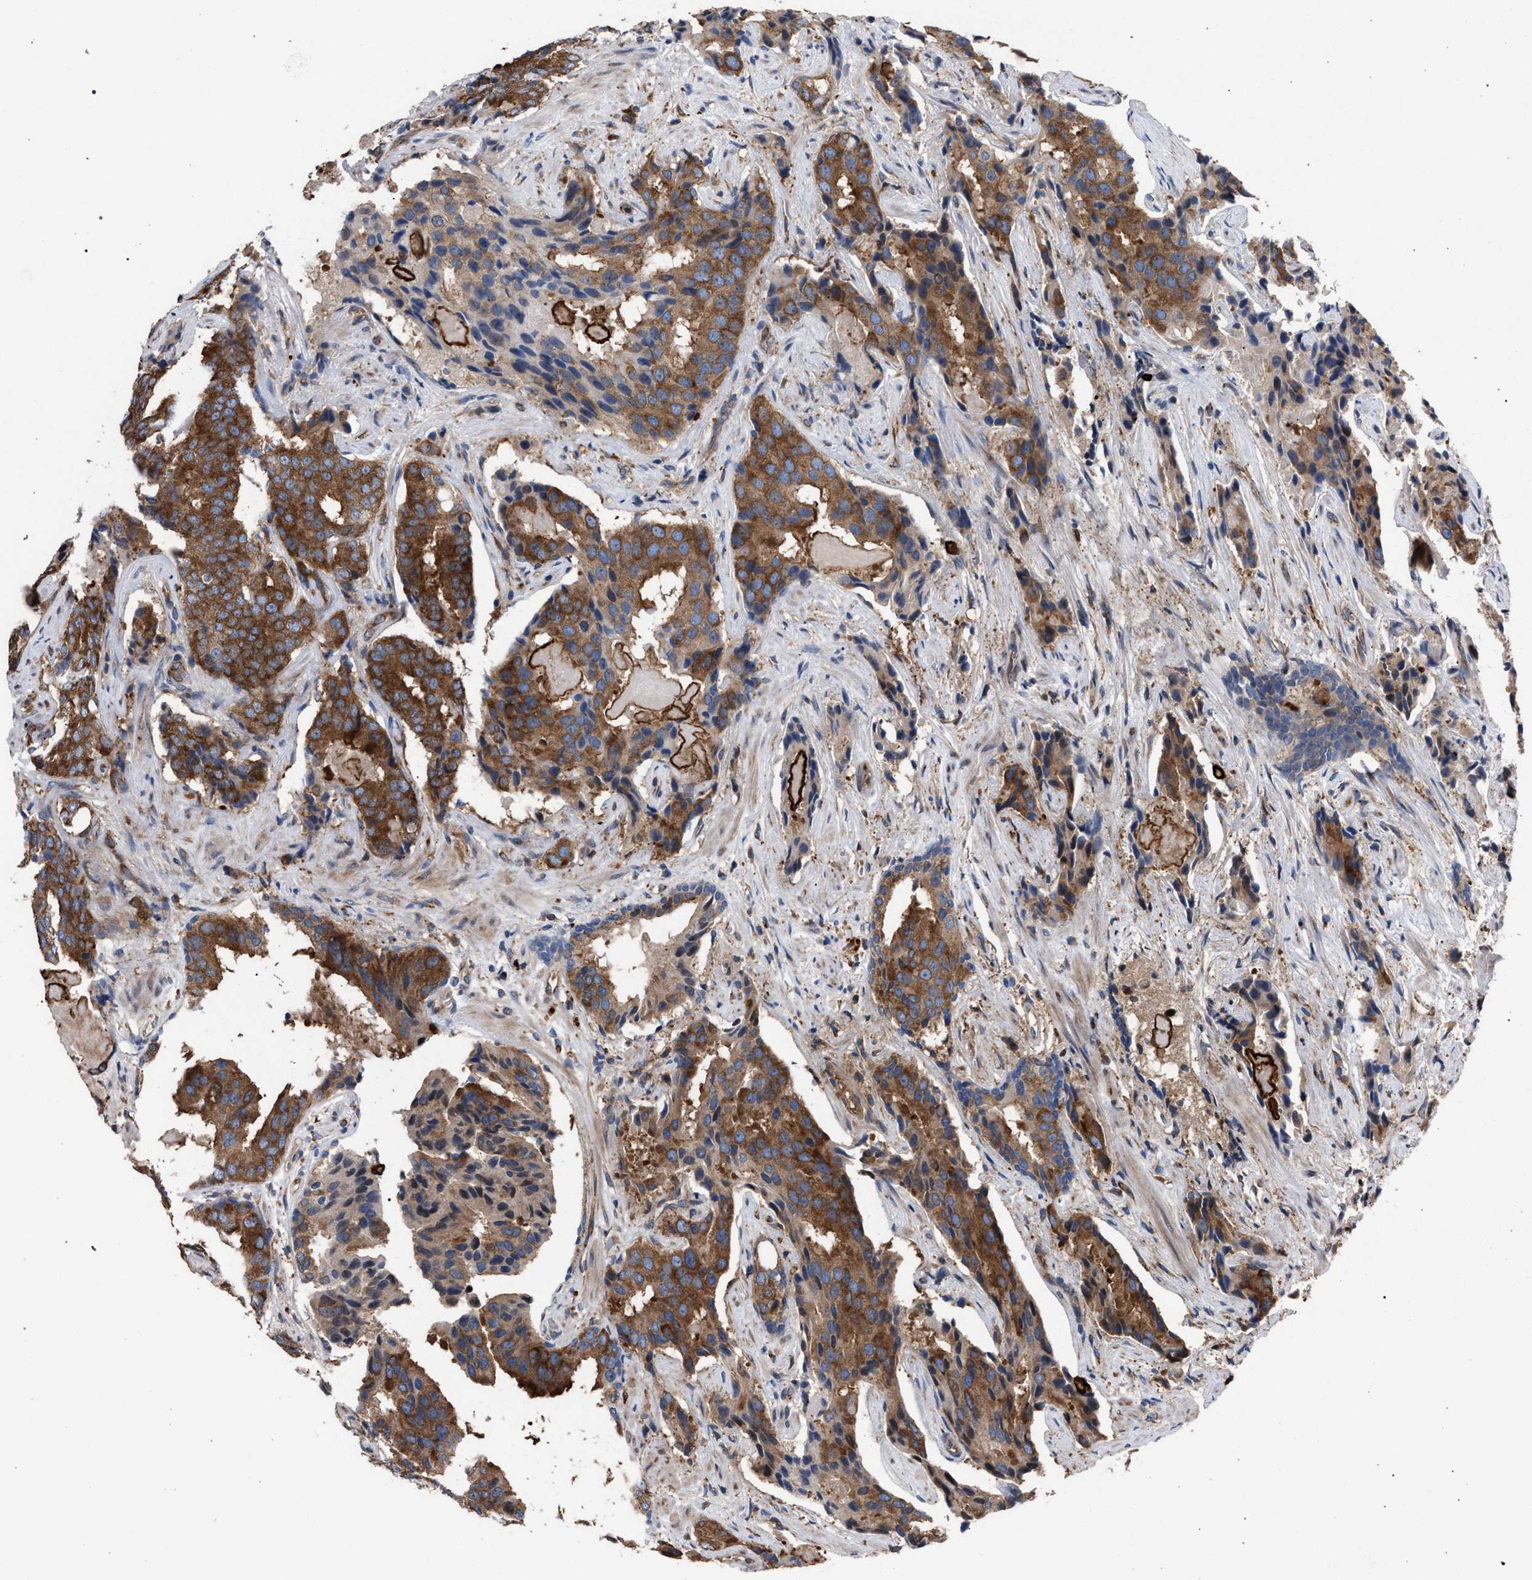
{"staining": {"intensity": "moderate", "quantity": ">75%", "location": "cytoplasmic/membranous"}, "tissue": "prostate cancer", "cell_type": "Tumor cells", "image_type": "cancer", "snomed": [{"axis": "morphology", "description": "Adenocarcinoma, High grade"}, {"axis": "topography", "description": "Prostate"}], "caption": "Protein expression analysis of human high-grade adenocarcinoma (prostate) reveals moderate cytoplasmic/membranous positivity in about >75% of tumor cells.", "gene": "CDR2L", "patient": {"sex": "male", "age": 58}}